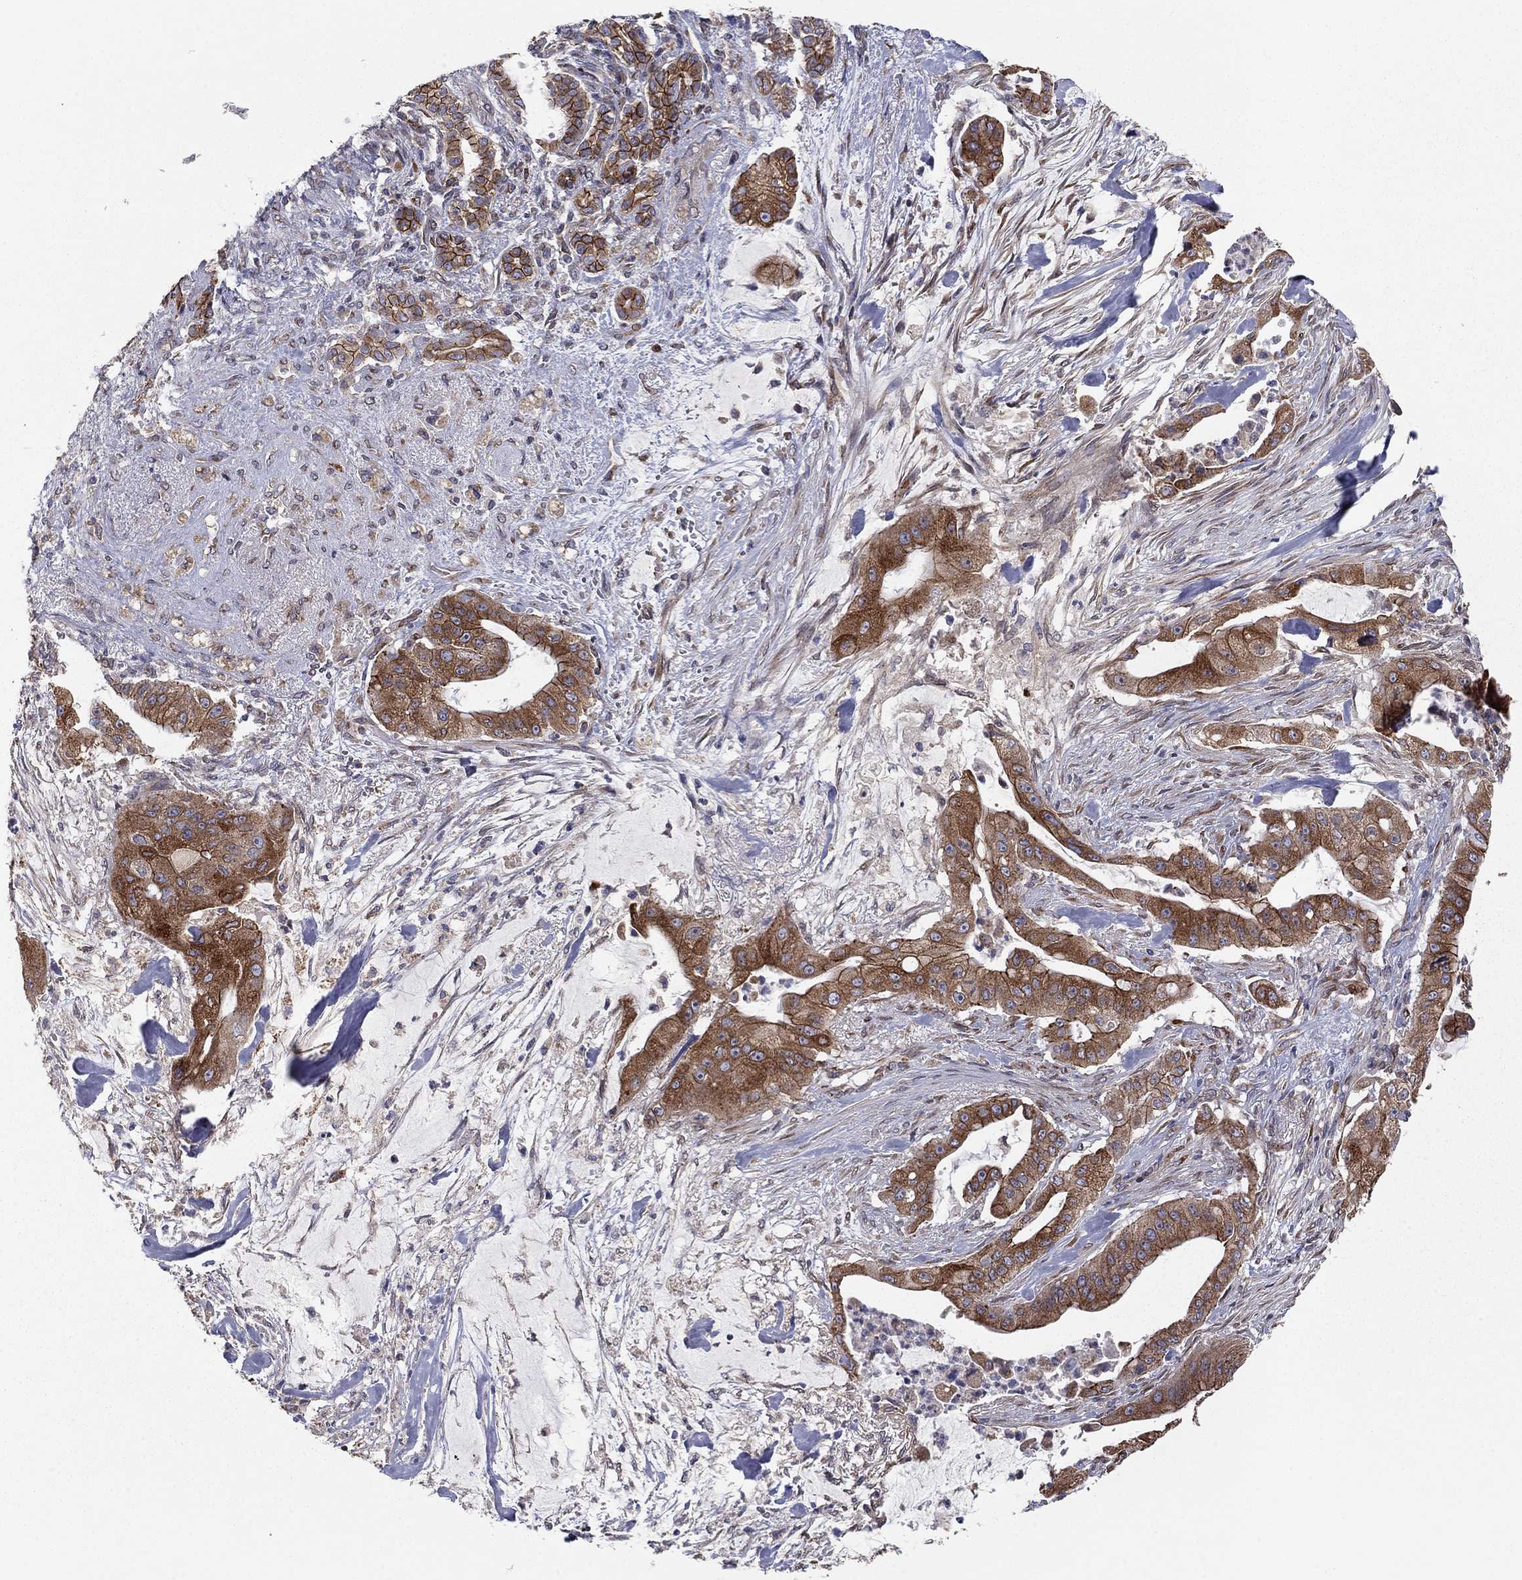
{"staining": {"intensity": "strong", "quantity": "25%-75%", "location": "cytoplasmic/membranous"}, "tissue": "pancreatic cancer", "cell_type": "Tumor cells", "image_type": "cancer", "snomed": [{"axis": "morphology", "description": "Normal tissue, NOS"}, {"axis": "morphology", "description": "Inflammation, NOS"}, {"axis": "morphology", "description": "Adenocarcinoma, NOS"}, {"axis": "topography", "description": "Pancreas"}], "caption": "This image reveals immunohistochemistry staining of human pancreatic adenocarcinoma, with high strong cytoplasmic/membranous staining in approximately 25%-75% of tumor cells.", "gene": "YIF1A", "patient": {"sex": "male", "age": 57}}